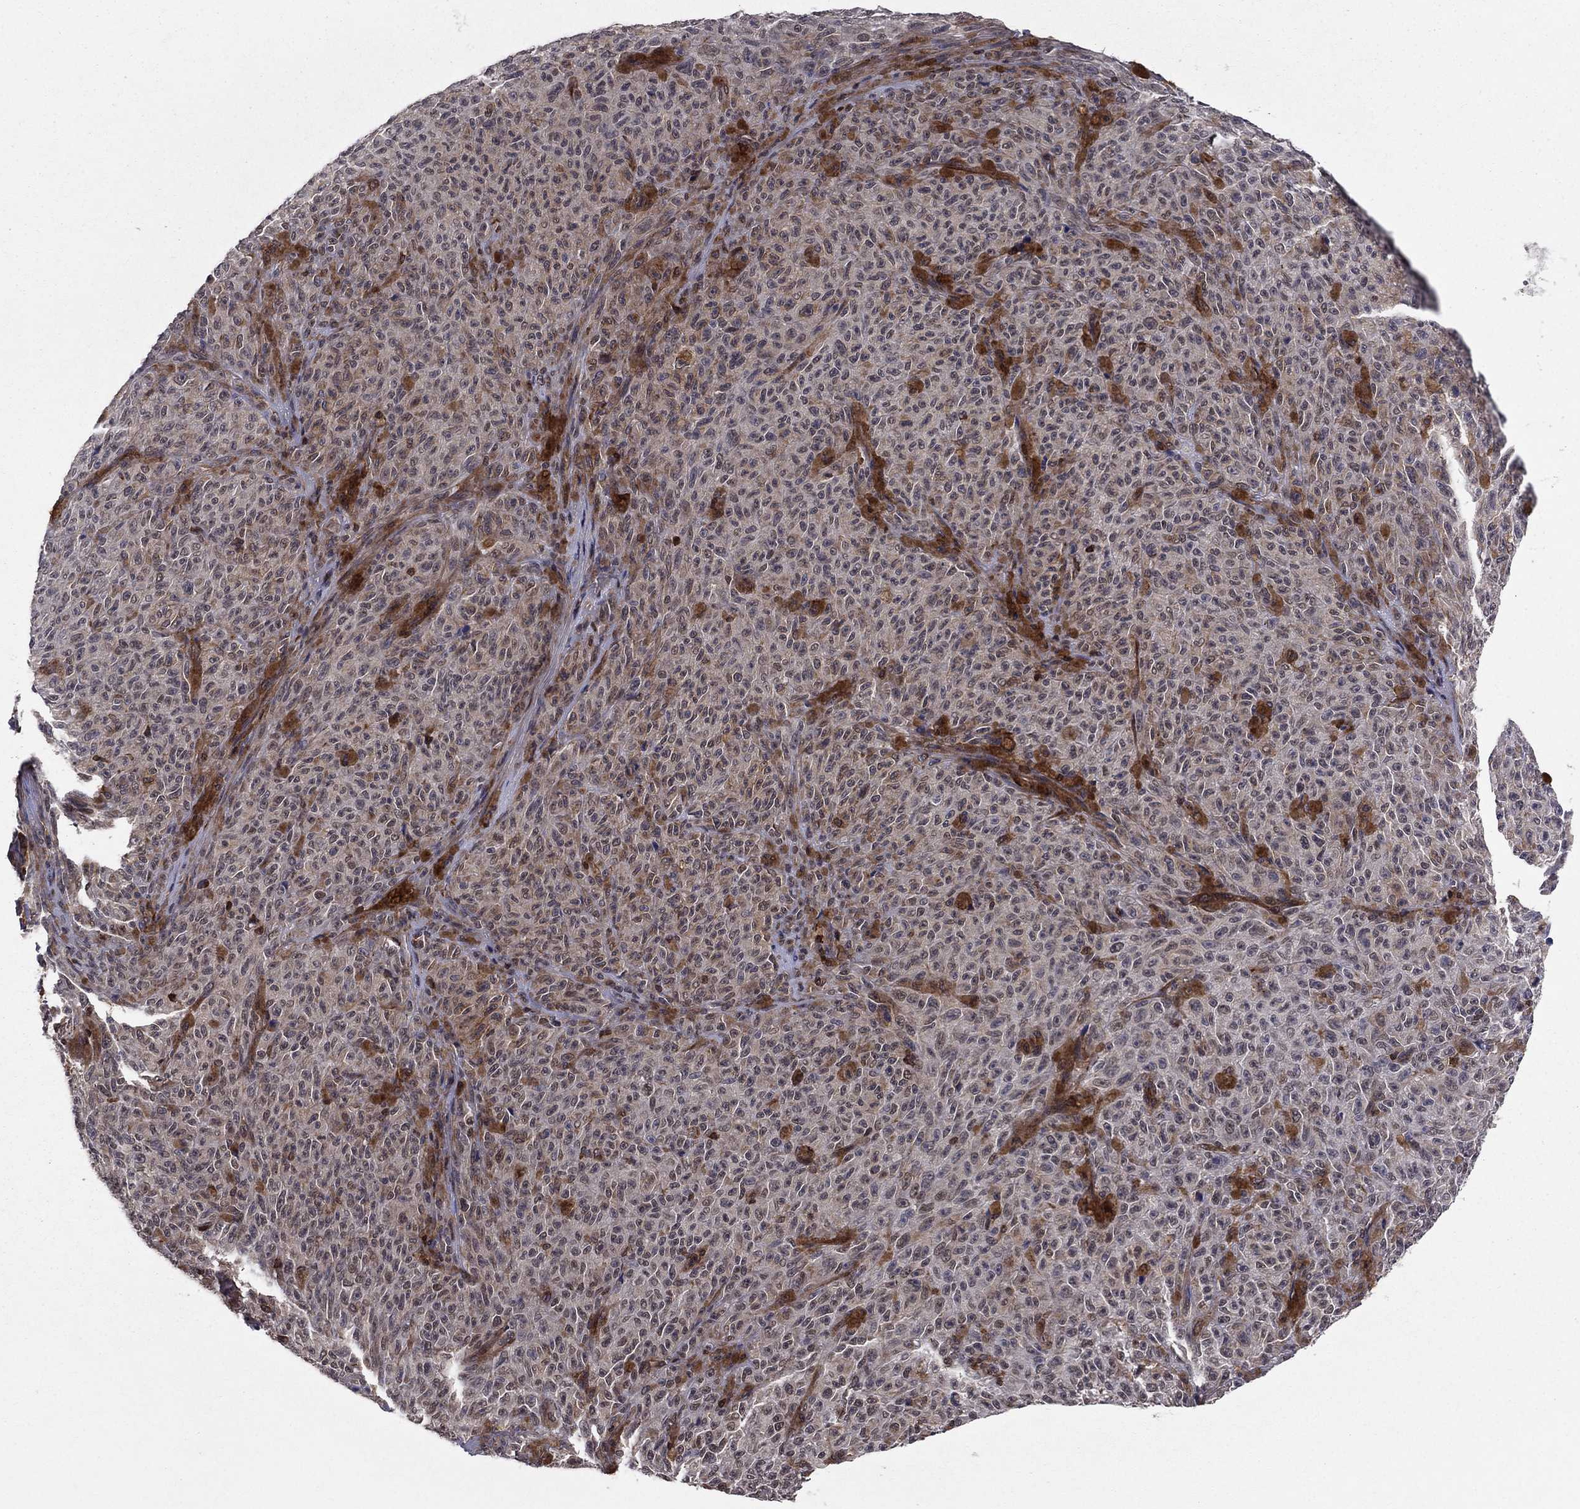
{"staining": {"intensity": "negative", "quantity": "none", "location": "none"}, "tissue": "melanoma", "cell_type": "Tumor cells", "image_type": "cancer", "snomed": [{"axis": "morphology", "description": "Malignant melanoma, NOS"}, {"axis": "topography", "description": "Skin"}], "caption": "Tumor cells show no significant positivity in melanoma. (Stains: DAB IHC with hematoxylin counter stain, Microscopy: brightfield microscopy at high magnification).", "gene": "SSX2IP", "patient": {"sex": "female", "age": 82}}